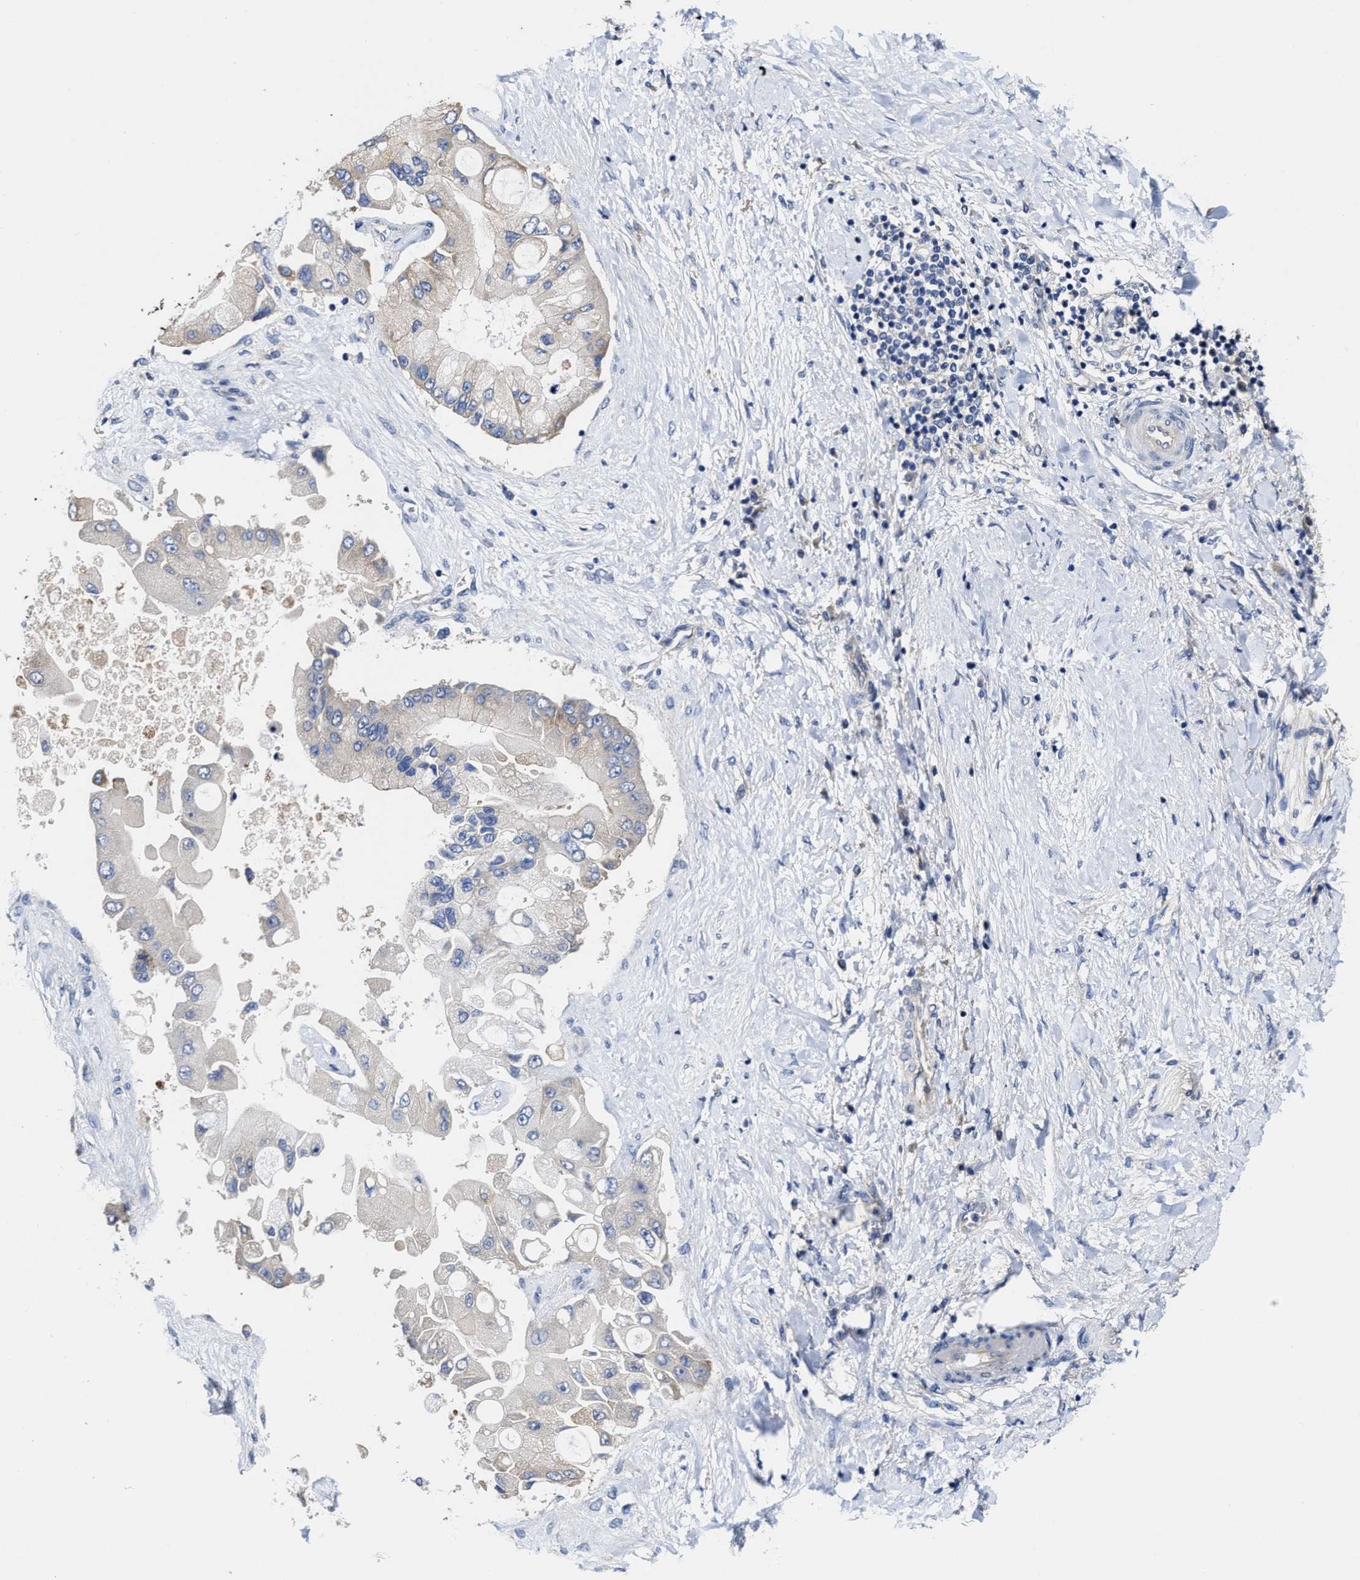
{"staining": {"intensity": "negative", "quantity": "none", "location": "none"}, "tissue": "liver cancer", "cell_type": "Tumor cells", "image_type": "cancer", "snomed": [{"axis": "morphology", "description": "Cholangiocarcinoma"}, {"axis": "topography", "description": "Liver"}], "caption": "Immunohistochemistry photomicrograph of neoplastic tissue: human liver cholangiocarcinoma stained with DAB shows no significant protein staining in tumor cells. (Brightfield microscopy of DAB IHC at high magnification).", "gene": "TRAF6", "patient": {"sex": "male", "age": 50}}